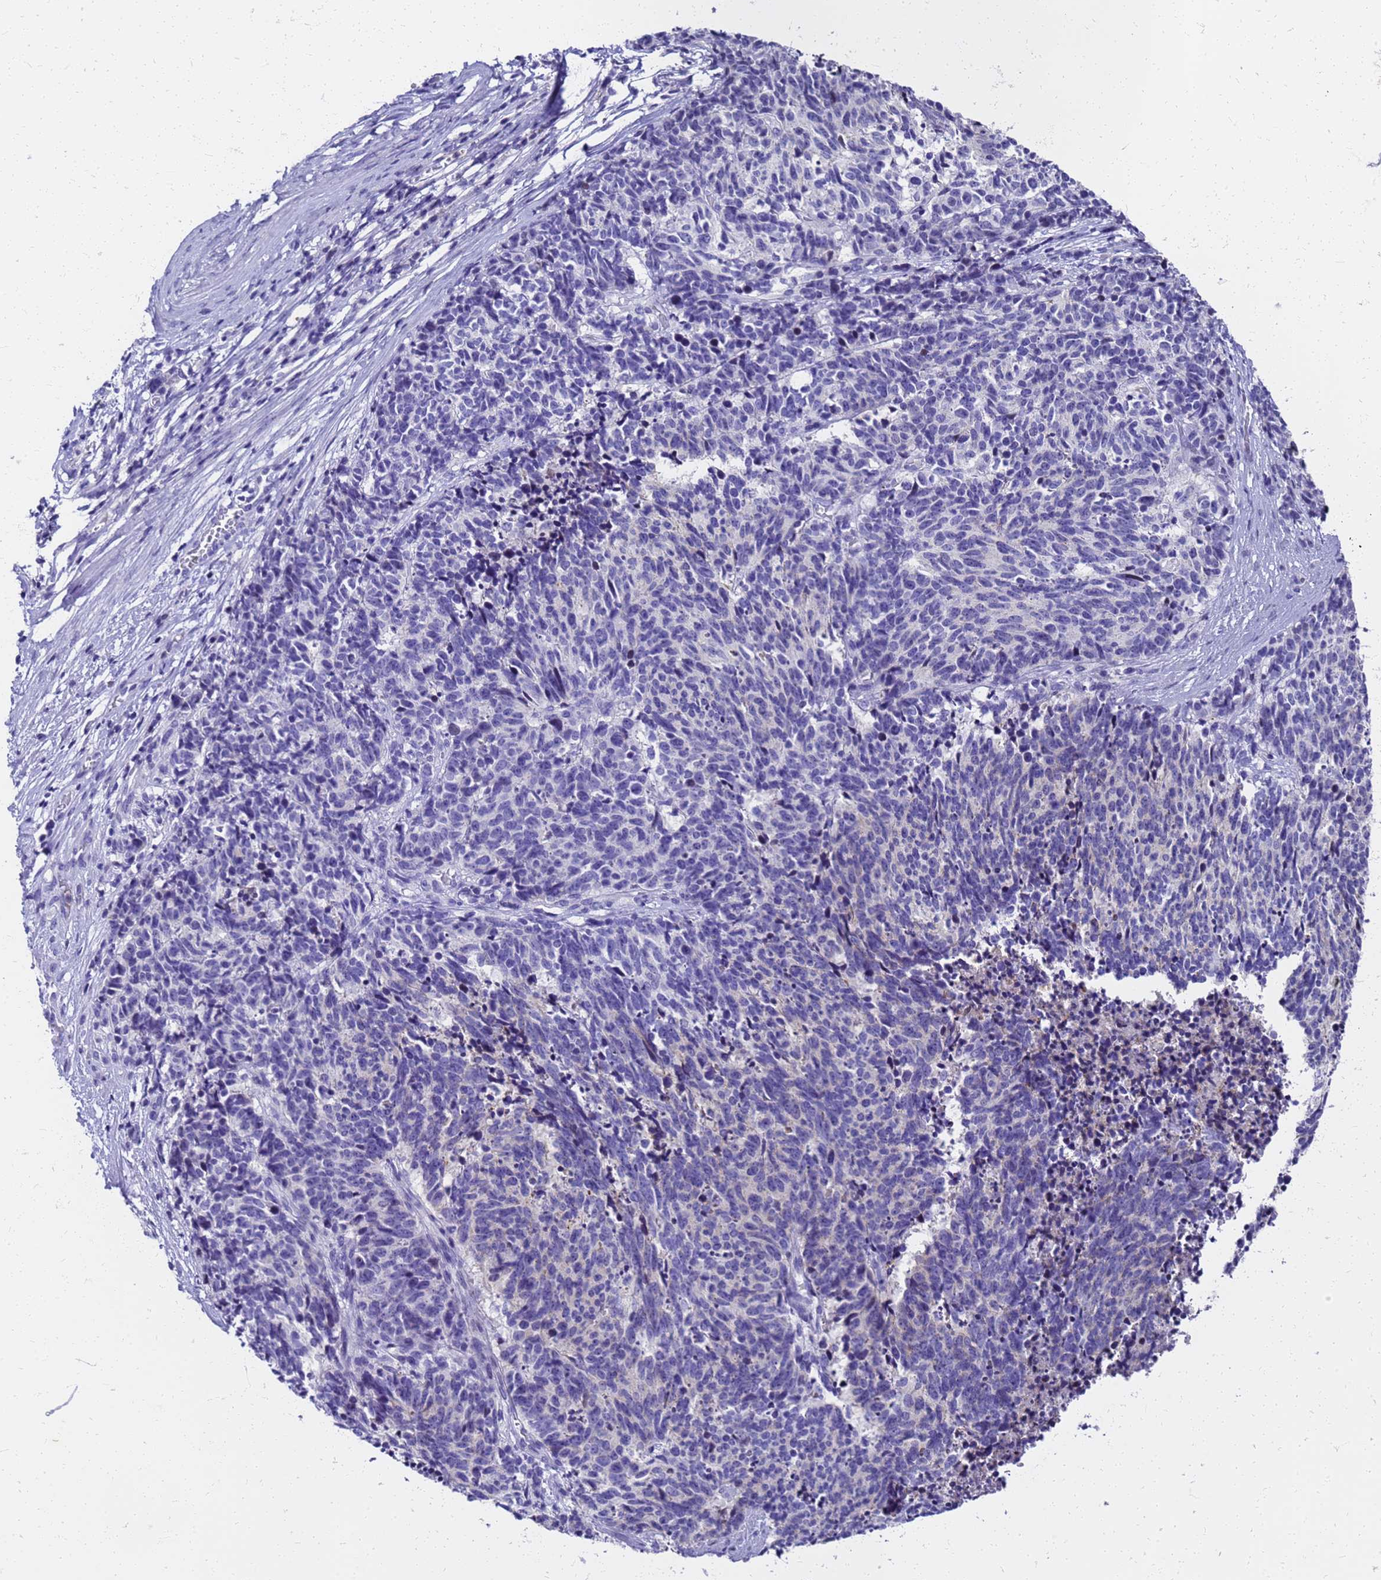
{"staining": {"intensity": "negative", "quantity": "none", "location": "none"}, "tissue": "cervical cancer", "cell_type": "Tumor cells", "image_type": "cancer", "snomed": [{"axis": "morphology", "description": "Squamous cell carcinoma, NOS"}, {"axis": "topography", "description": "Cervix"}], "caption": "DAB immunohistochemical staining of cervical cancer (squamous cell carcinoma) shows no significant positivity in tumor cells.", "gene": "SMIM21", "patient": {"sex": "female", "age": 29}}